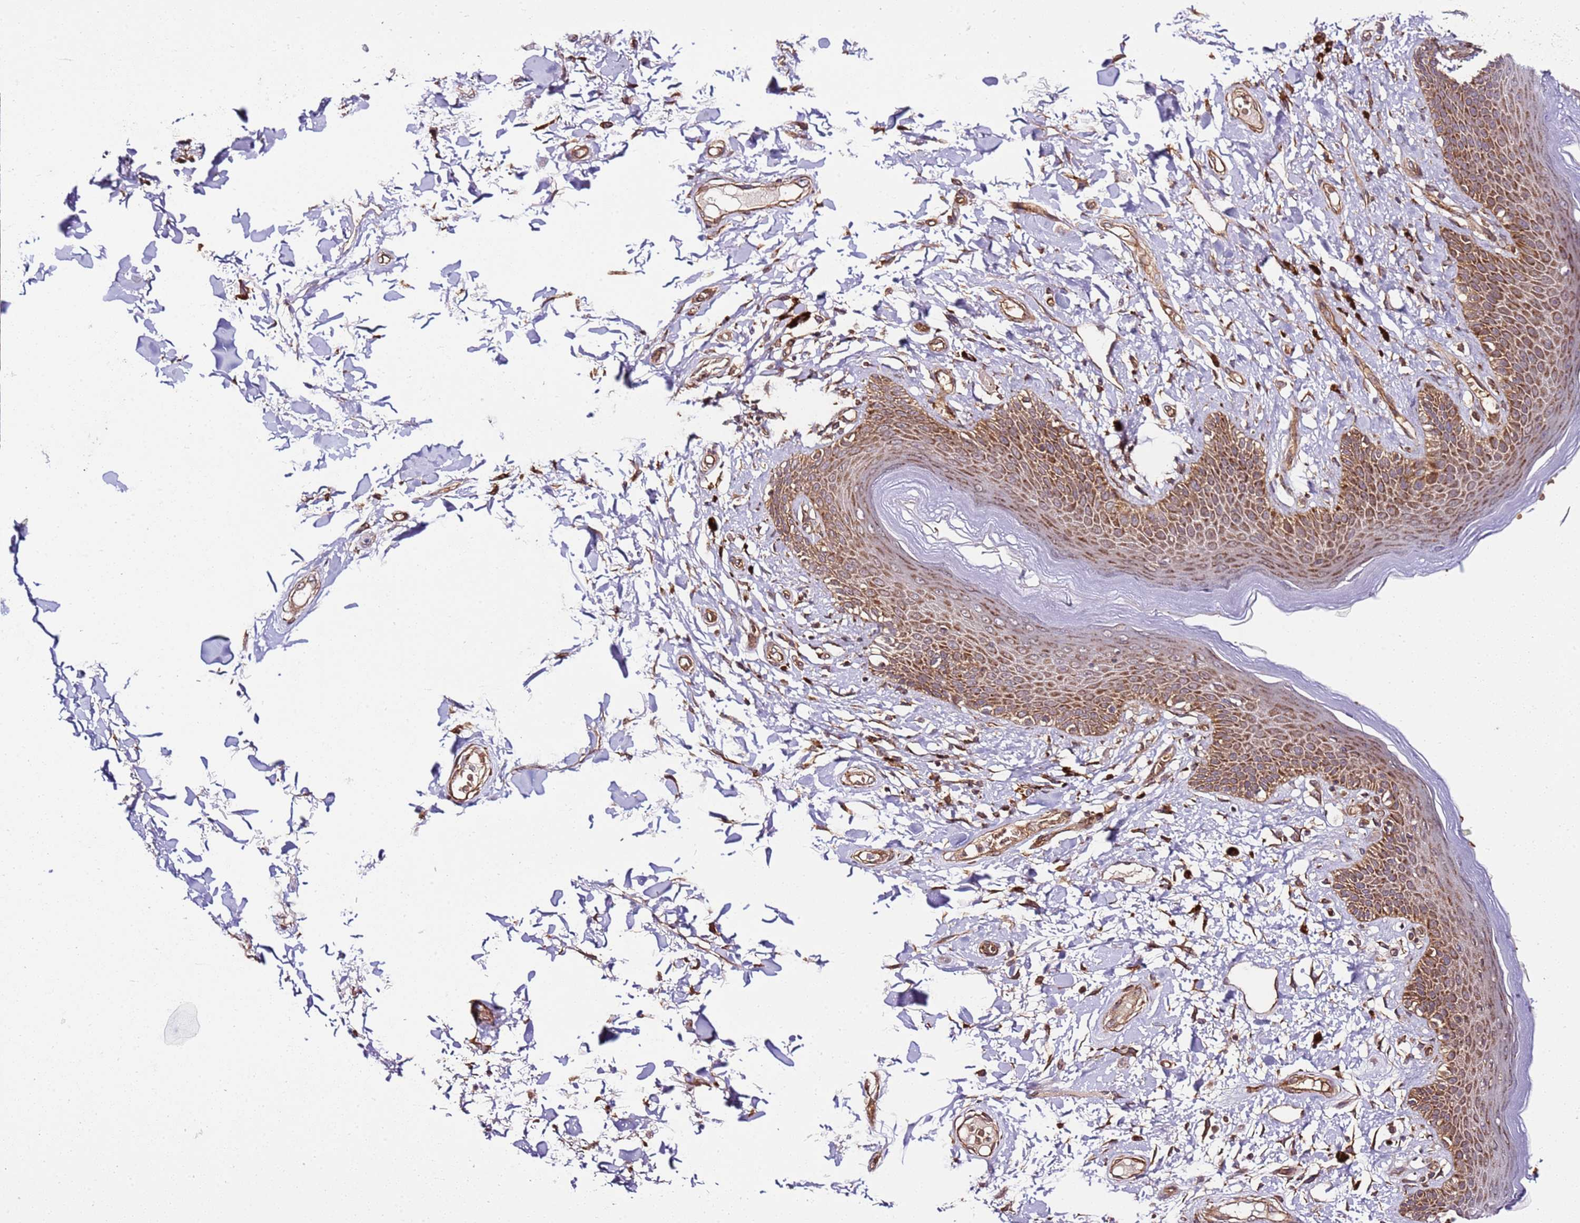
{"staining": {"intensity": "strong", "quantity": ">75%", "location": "cytoplasmic/membranous"}, "tissue": "skin", "cell_type": "Epidermal cells", "image_type": "normal", "snomed": [{"axis": "morphology", "description": "Normal tissue, NOS"}, {"axis": "topography", "description": "Anal"}], "caption": "This photomicrograph displays immunohistochemistry staining of normal human skin, with high strong cytoplasmic/membranous expression in about >75% of epidermal cells.", "gene": "TM2D2", "patient": {"sex": "female", "age": 78}}